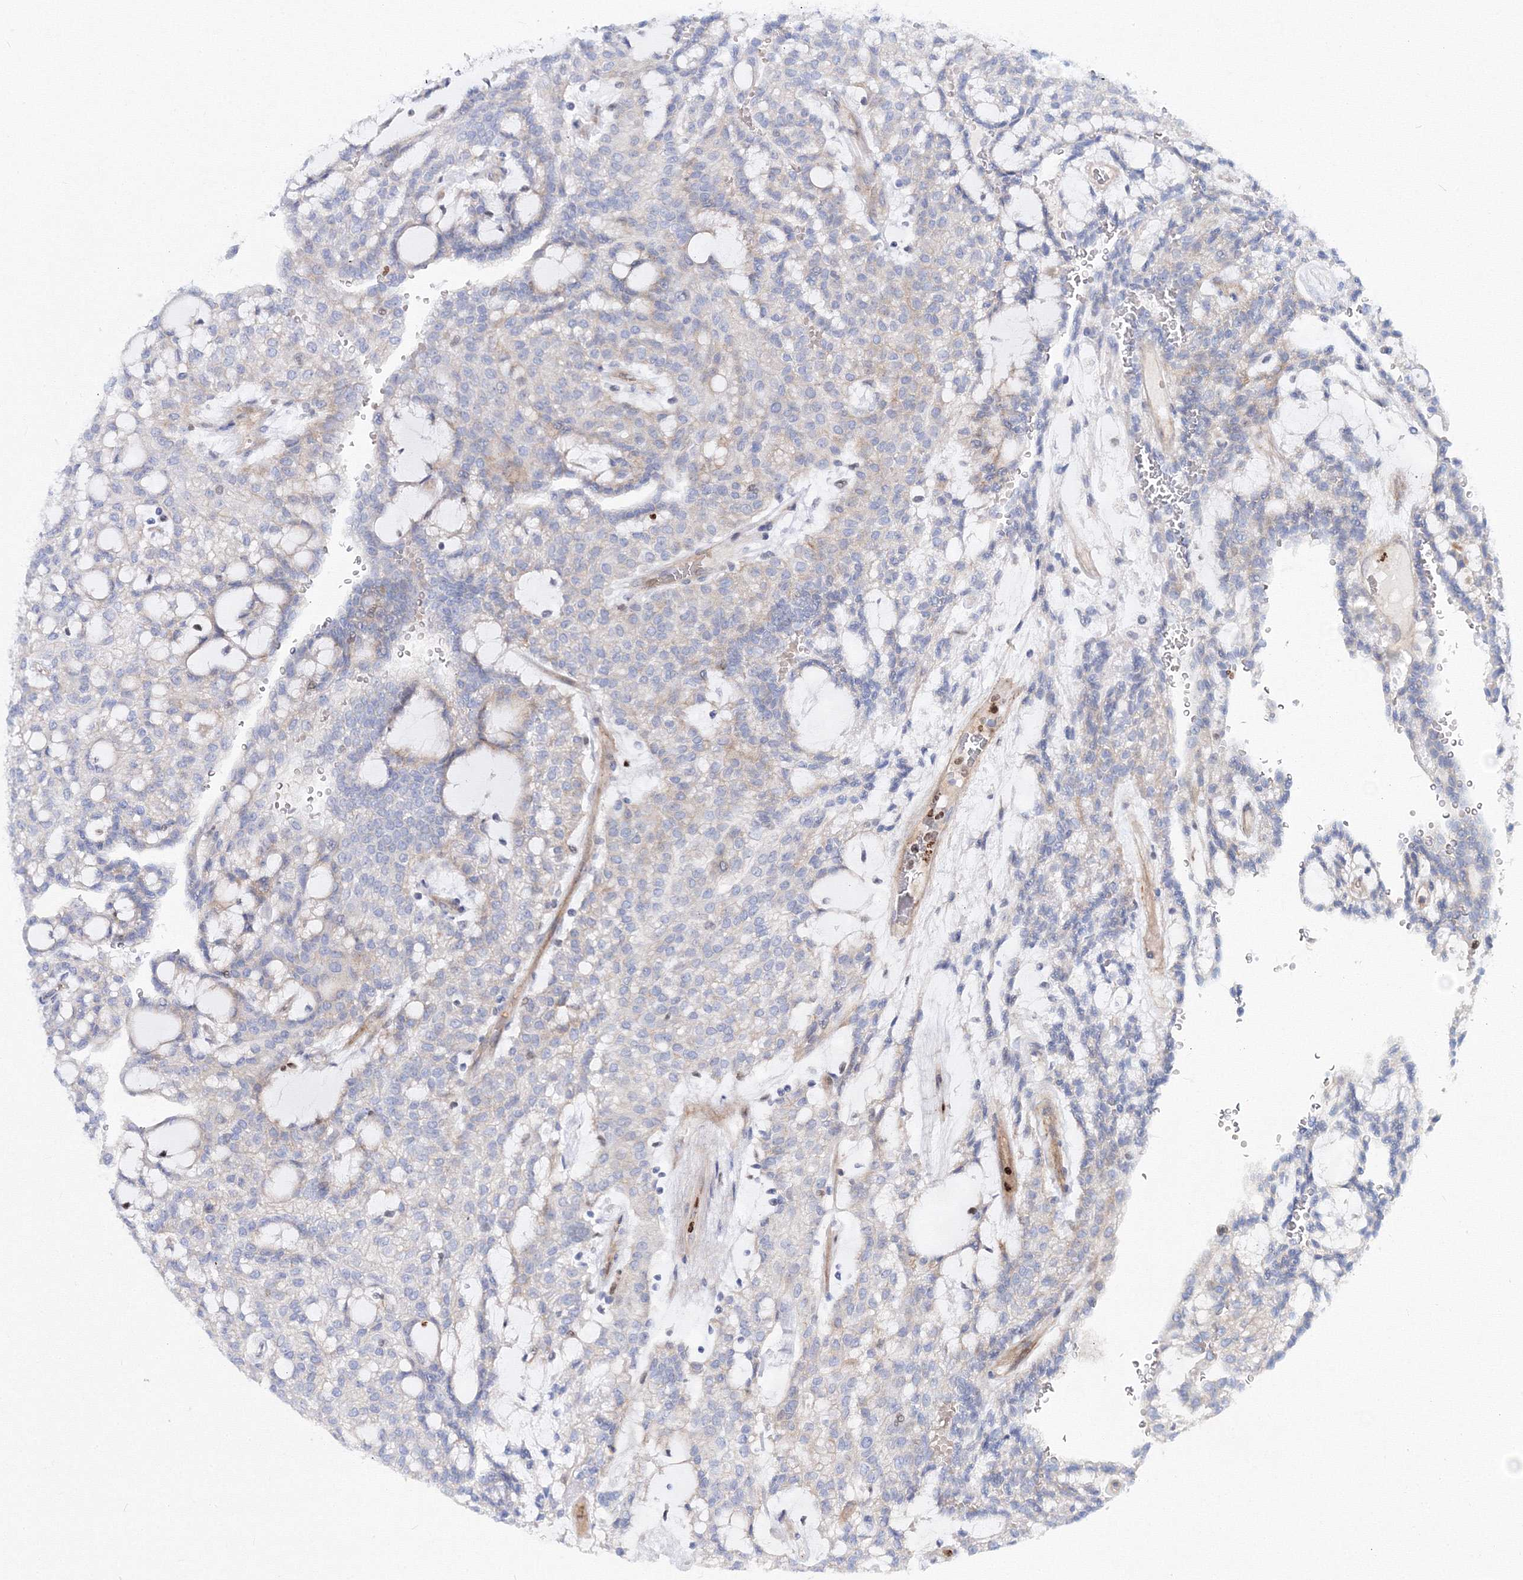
{"staining": {"intensity": "negative", "quantity": "none", "location": "none"}, "tissue": "renal cancer", "cell_type": "Tumor cells", "image_type": "cancer", "snomed": [{"axis": "morphology", "description": "Adenocarcinoma, NOS"}, {"axis": "topography", "description": "Kidney"}], "caption": "Adenocarcinoma (renal) stained for a protein using immunohistochemistry (IHC) displays no expression tumor cells.", "gene": "C11orf52", "patient": {"sex": "male", "age": 63}}